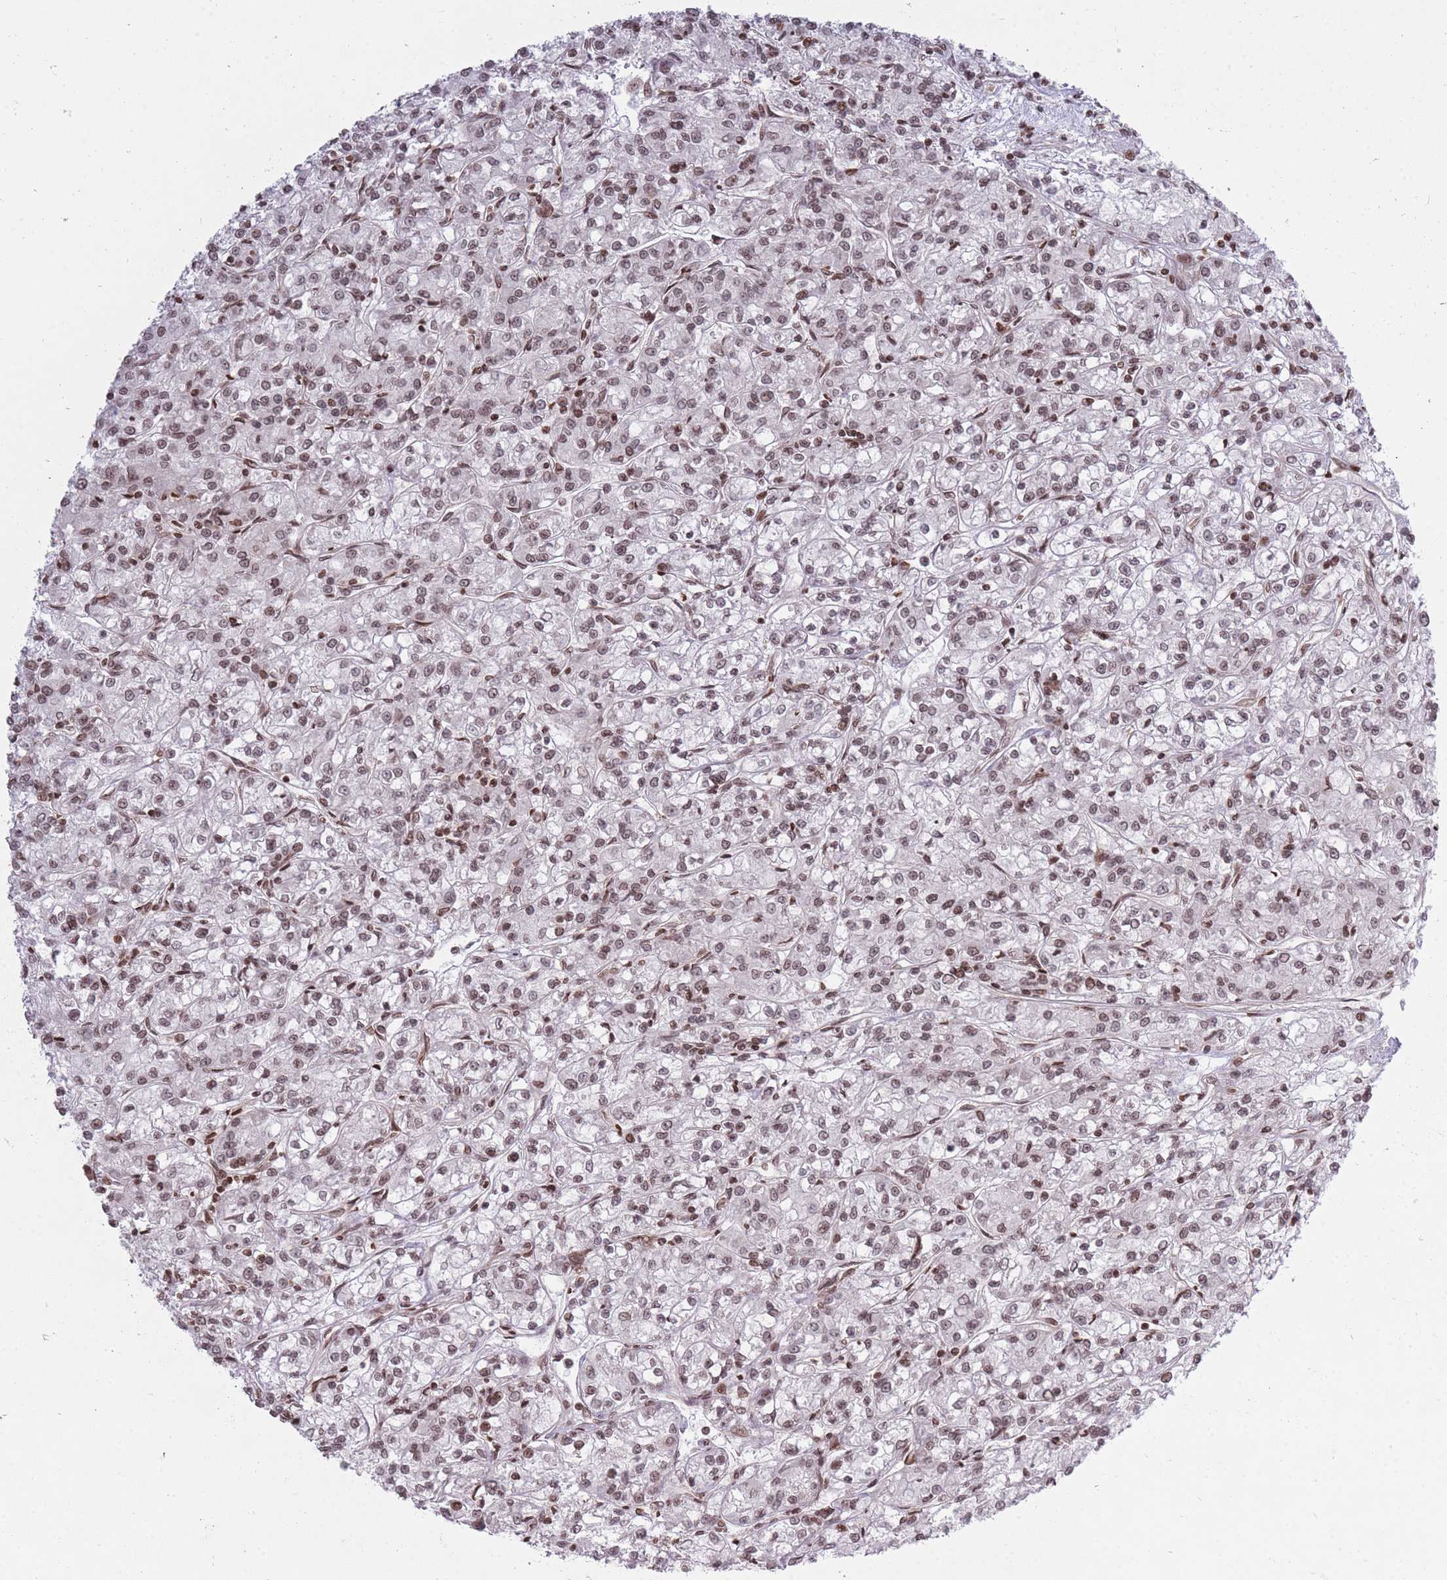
{"staining": {"intensity": "weak", "quantity": ">75%", "location": "nuclear"}, "tissue": "renal cancer", "cell_type": "Tumor cells", "image_type": "cancer", "snomed": [{"axis": "morphology", "description": "Adenocarcinoma, NOS"}, {"axis": "topography", "description": "Kidney"}], "caption": "Immunohistochemistry (IHC) of human adenocarcinoma (renal) shows low levels of weak nuclear staining in approximately >75% of tumor cells.", "gene": "TMC6", "patient": {"sex": "female", "age": 59}}